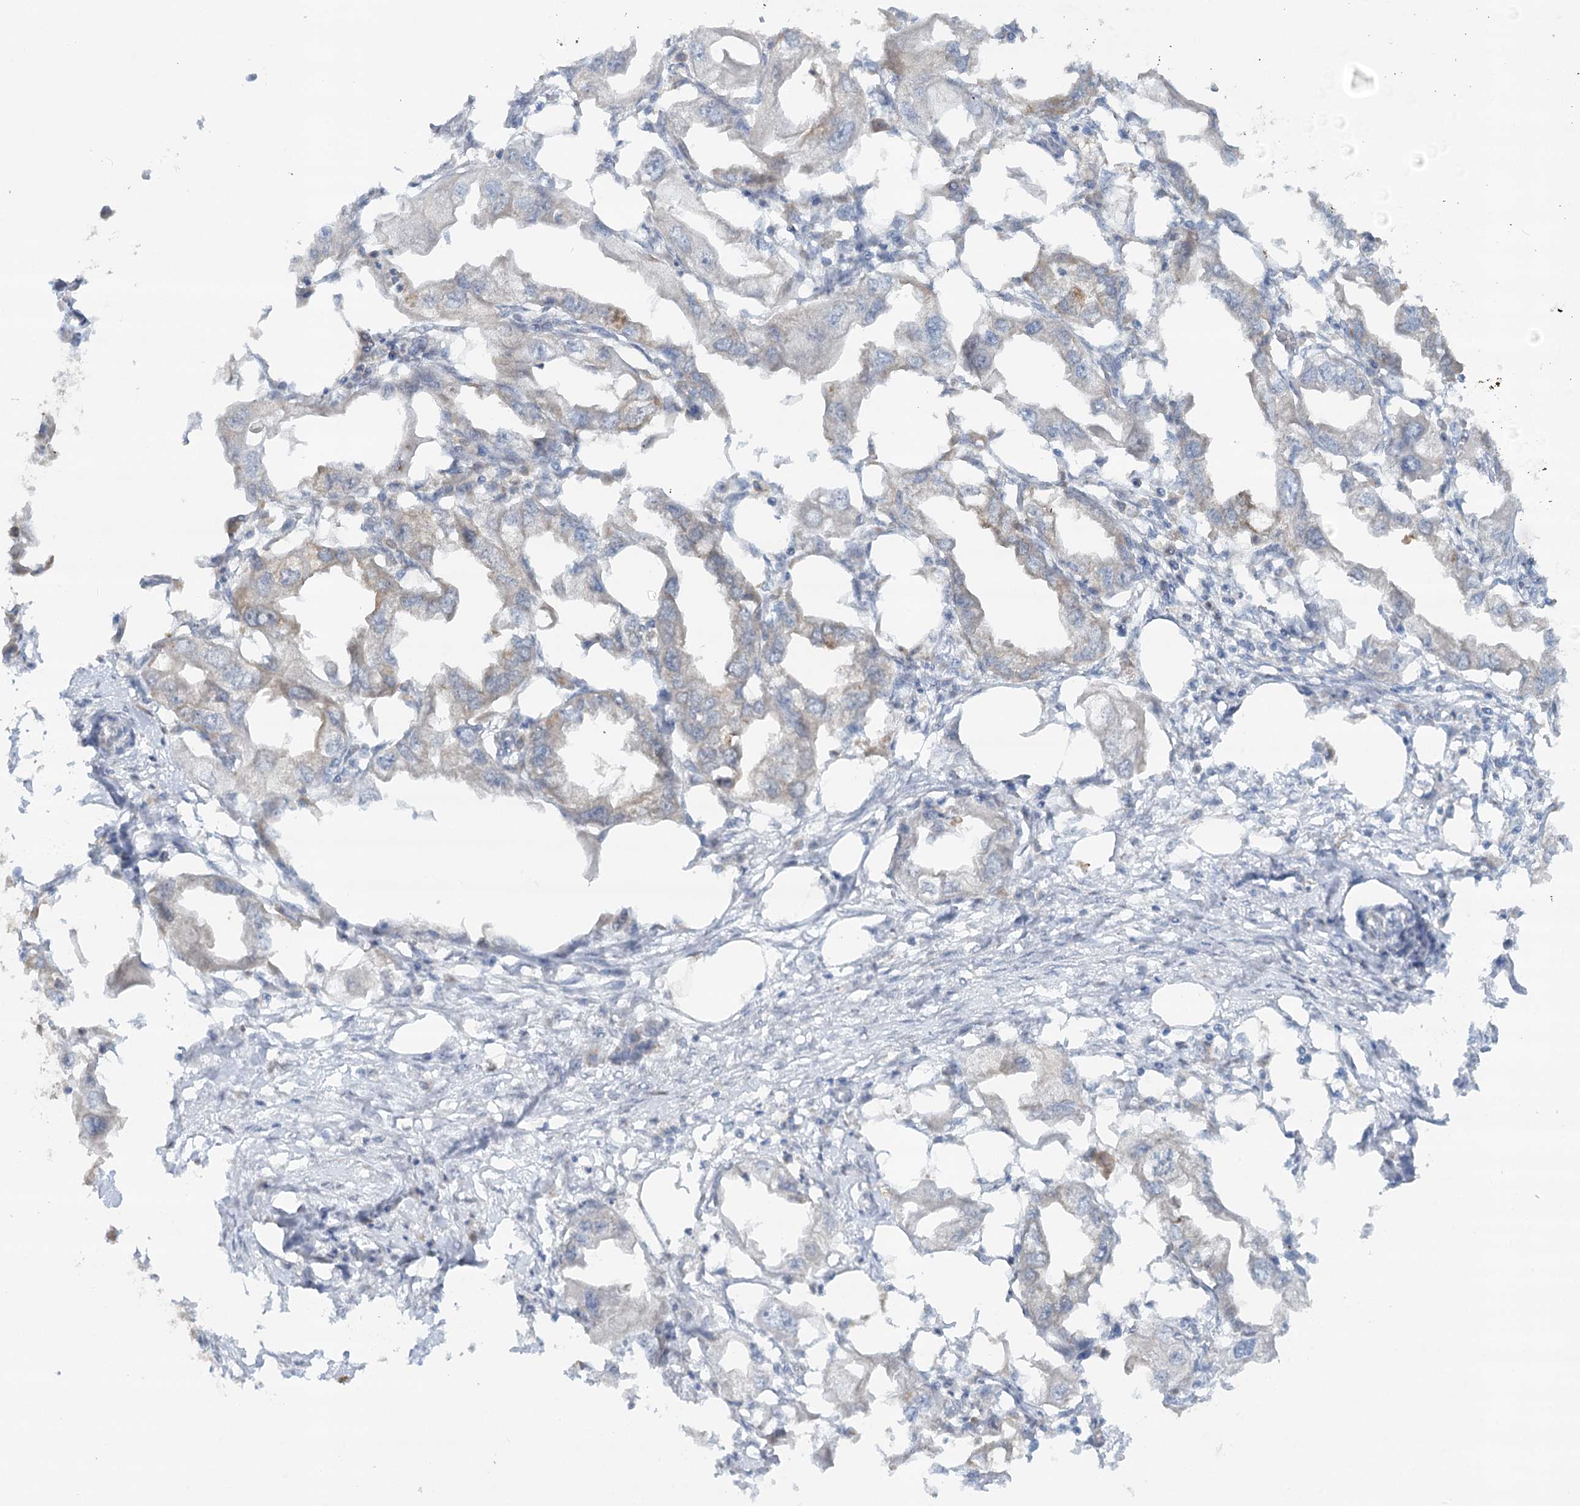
{"staining": {"intensity": "negative", "quantity": "none", "location": "none"}, "tissue": "endometrial cancer", "cell_type": "Tumor cells", "image_type": "cancer", "snomed": [{"axis": "morphology", "description": "Adenocarcinoma, NOS"}, {"axis": "morphology", "description": "Adenocarcinoma, metastatic, NOS"}, {"axis": "topography", "description": "Adipose tissue"}, {"axis": "topography", "description": "Endometrium"}], "caption": "This photomicrograph is of endometrial cancer stained with immunohistochemistry (IHC) to label a protein in brown with the nuclei are counter-stained blue. There is no staining in tumor cells.", "gene": "GBE1", "patient": {"sex": "female", "age": 67}}